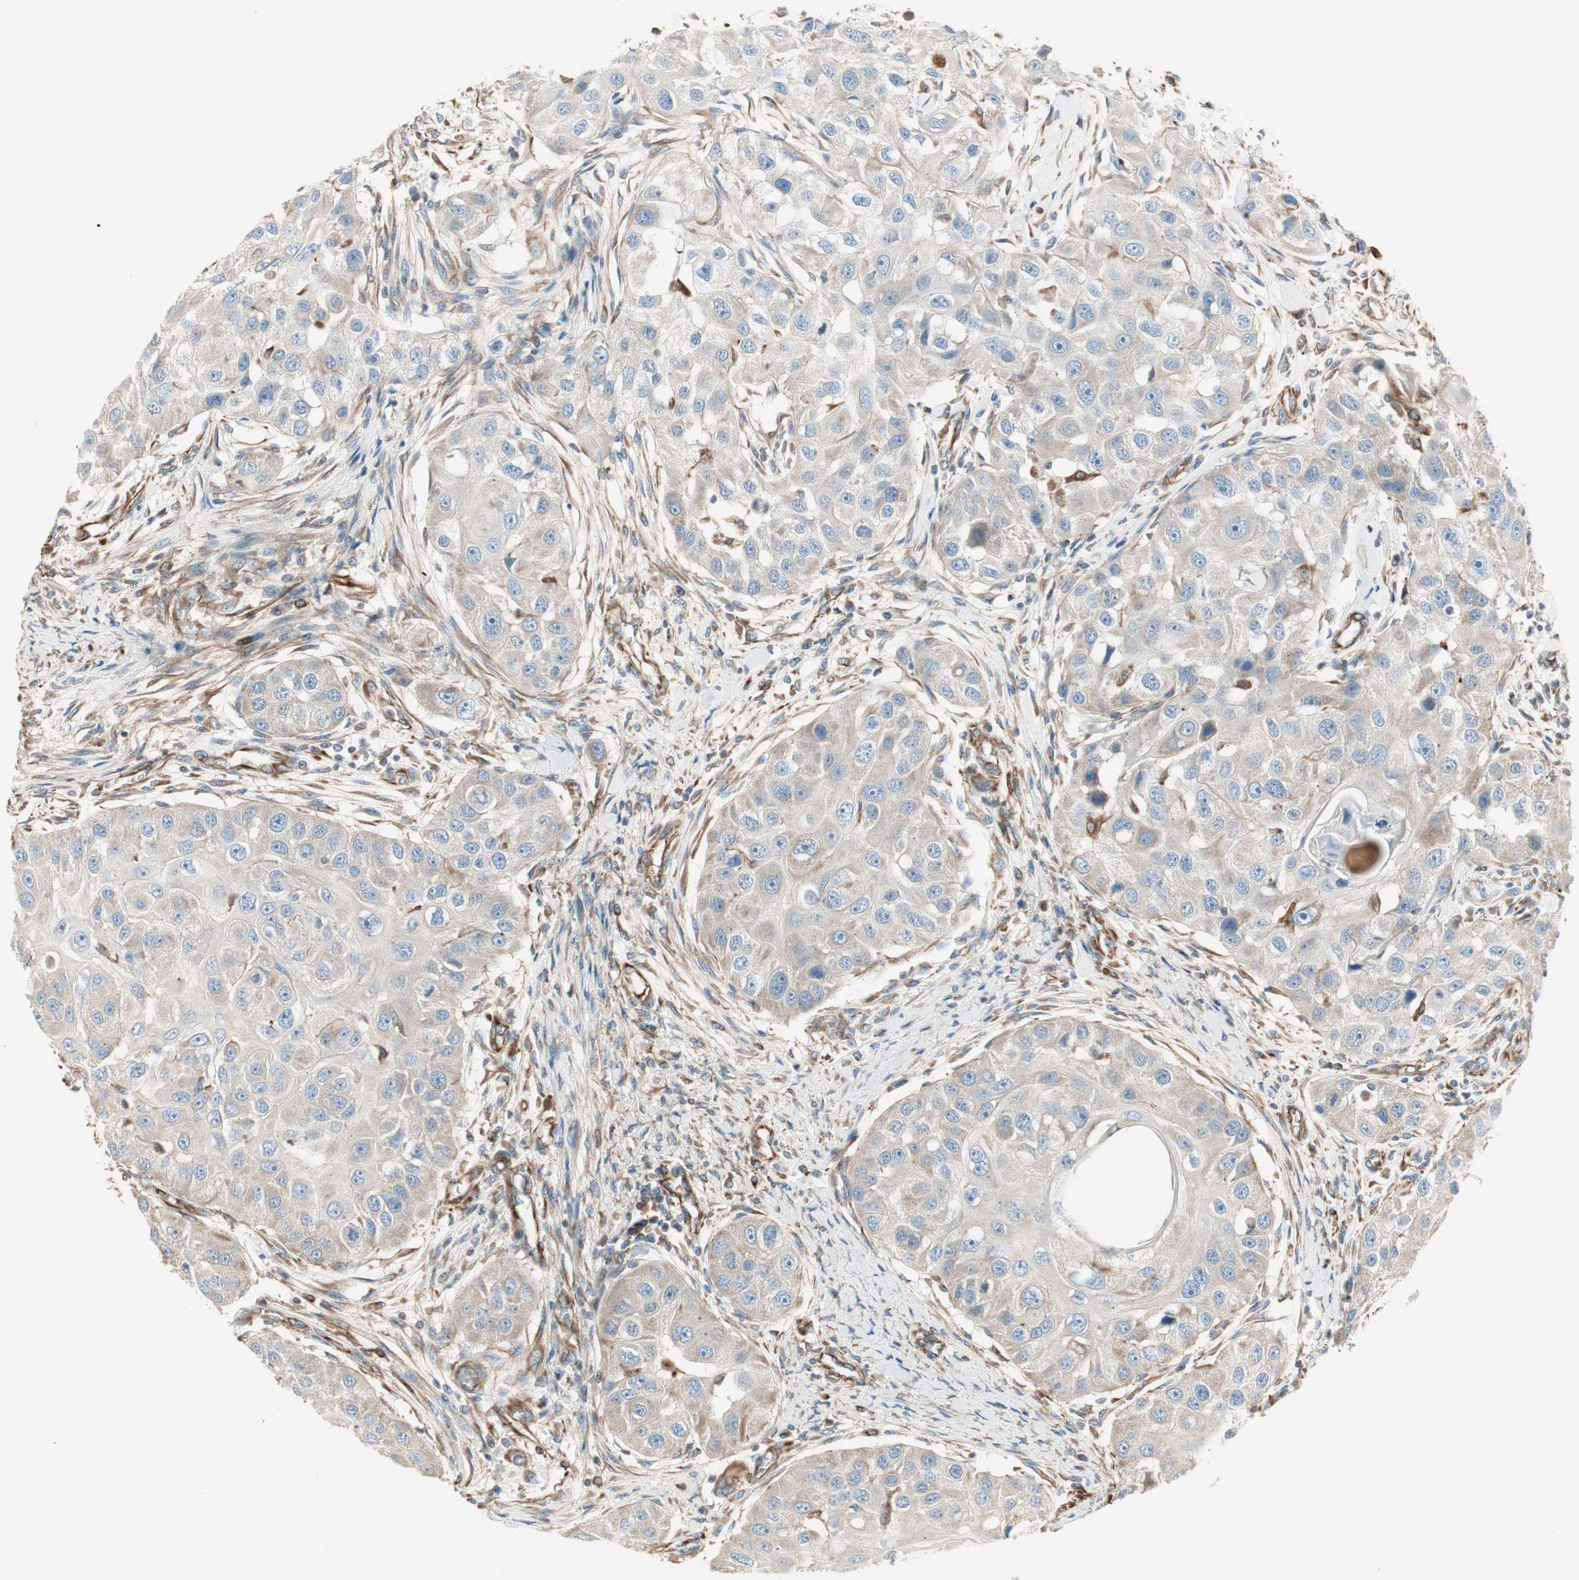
{"staining": {"intensity": "weak", "quantity": ">75%", "location": "cytoplasmic/membranous"}, "tissue": "head and neck cancer", "cell_type": "Tumor cells", "image_type": "cancer", "snomed": [{"axis": "morphology", "description": "Normal tissue, NOS"}, {"axis": "morphology", "description": "Squamous cell carcinoma, NOS"}, {"axis": "topography", "description": "Skeletal muscle"}, {"axis": "topography", "description": "Head-Neck"}], "caption": "Immunohistochemistry of head and neck cancer demonstrates low levels of weak cytoplasmic/membranous staining in approximately >75% of tumor cells.", "gene": "SRCIN1", "patient": {"sex": "male", "age": 51}}